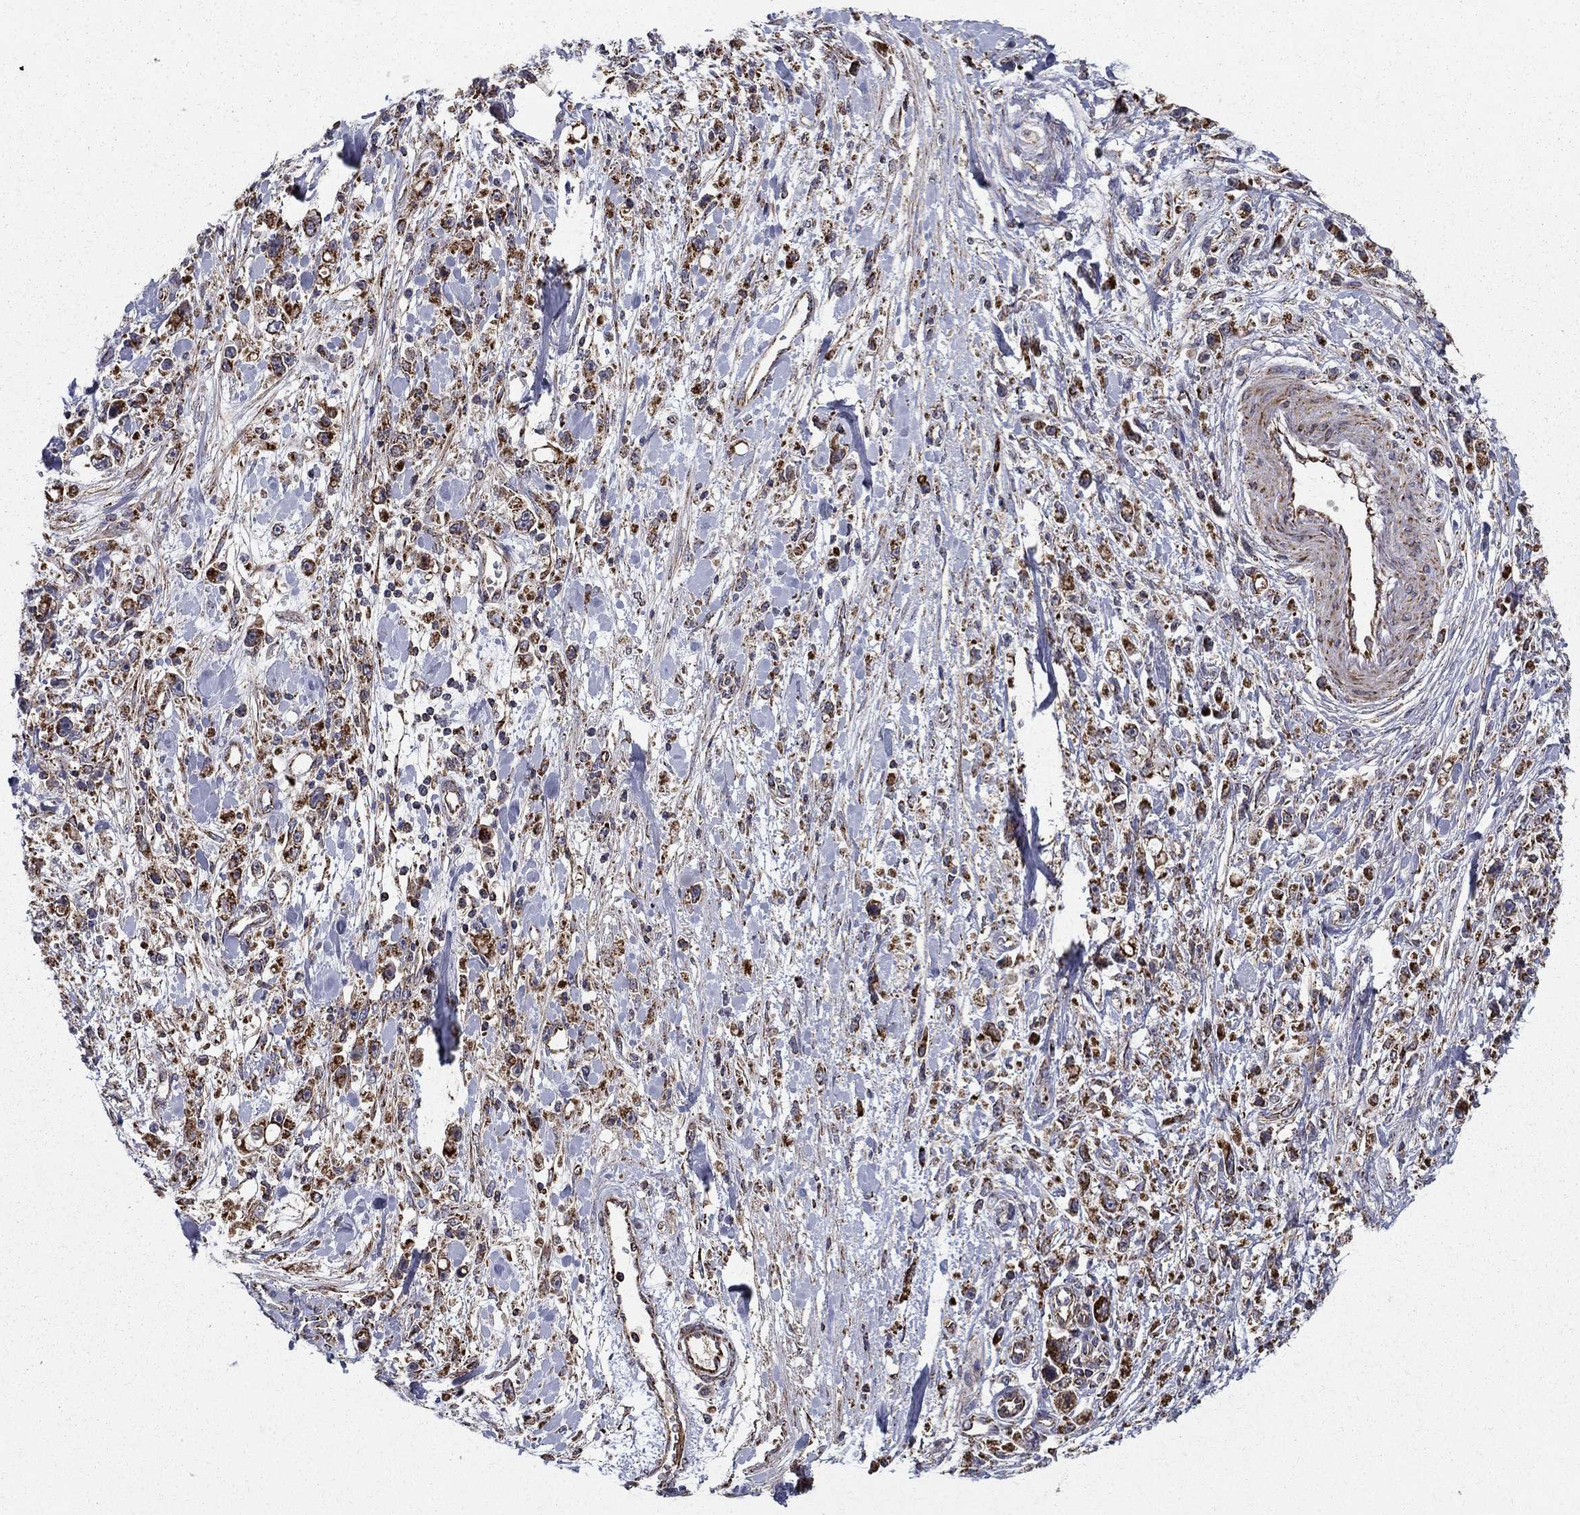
{"staining": {"intensity": "strong", "quantity": "25%-75%", "location": "cytoplasmic/membranous"}, "tissue": "stomach cancer", "cell_type": "Tumor cells", "image_type": "cancer", "snomed": [{"axis": "morphology", "description": "Adenocarcinoma, NOS"}, {"axis": "topography", "description": "Stomach"}], "caption": "Adenocarcinoma (stomach) stained with a protein marker exhibits strong staining in tumor cells.", "gene": "NDUFS8", "patient": {"sex": "female", "age": 59}}